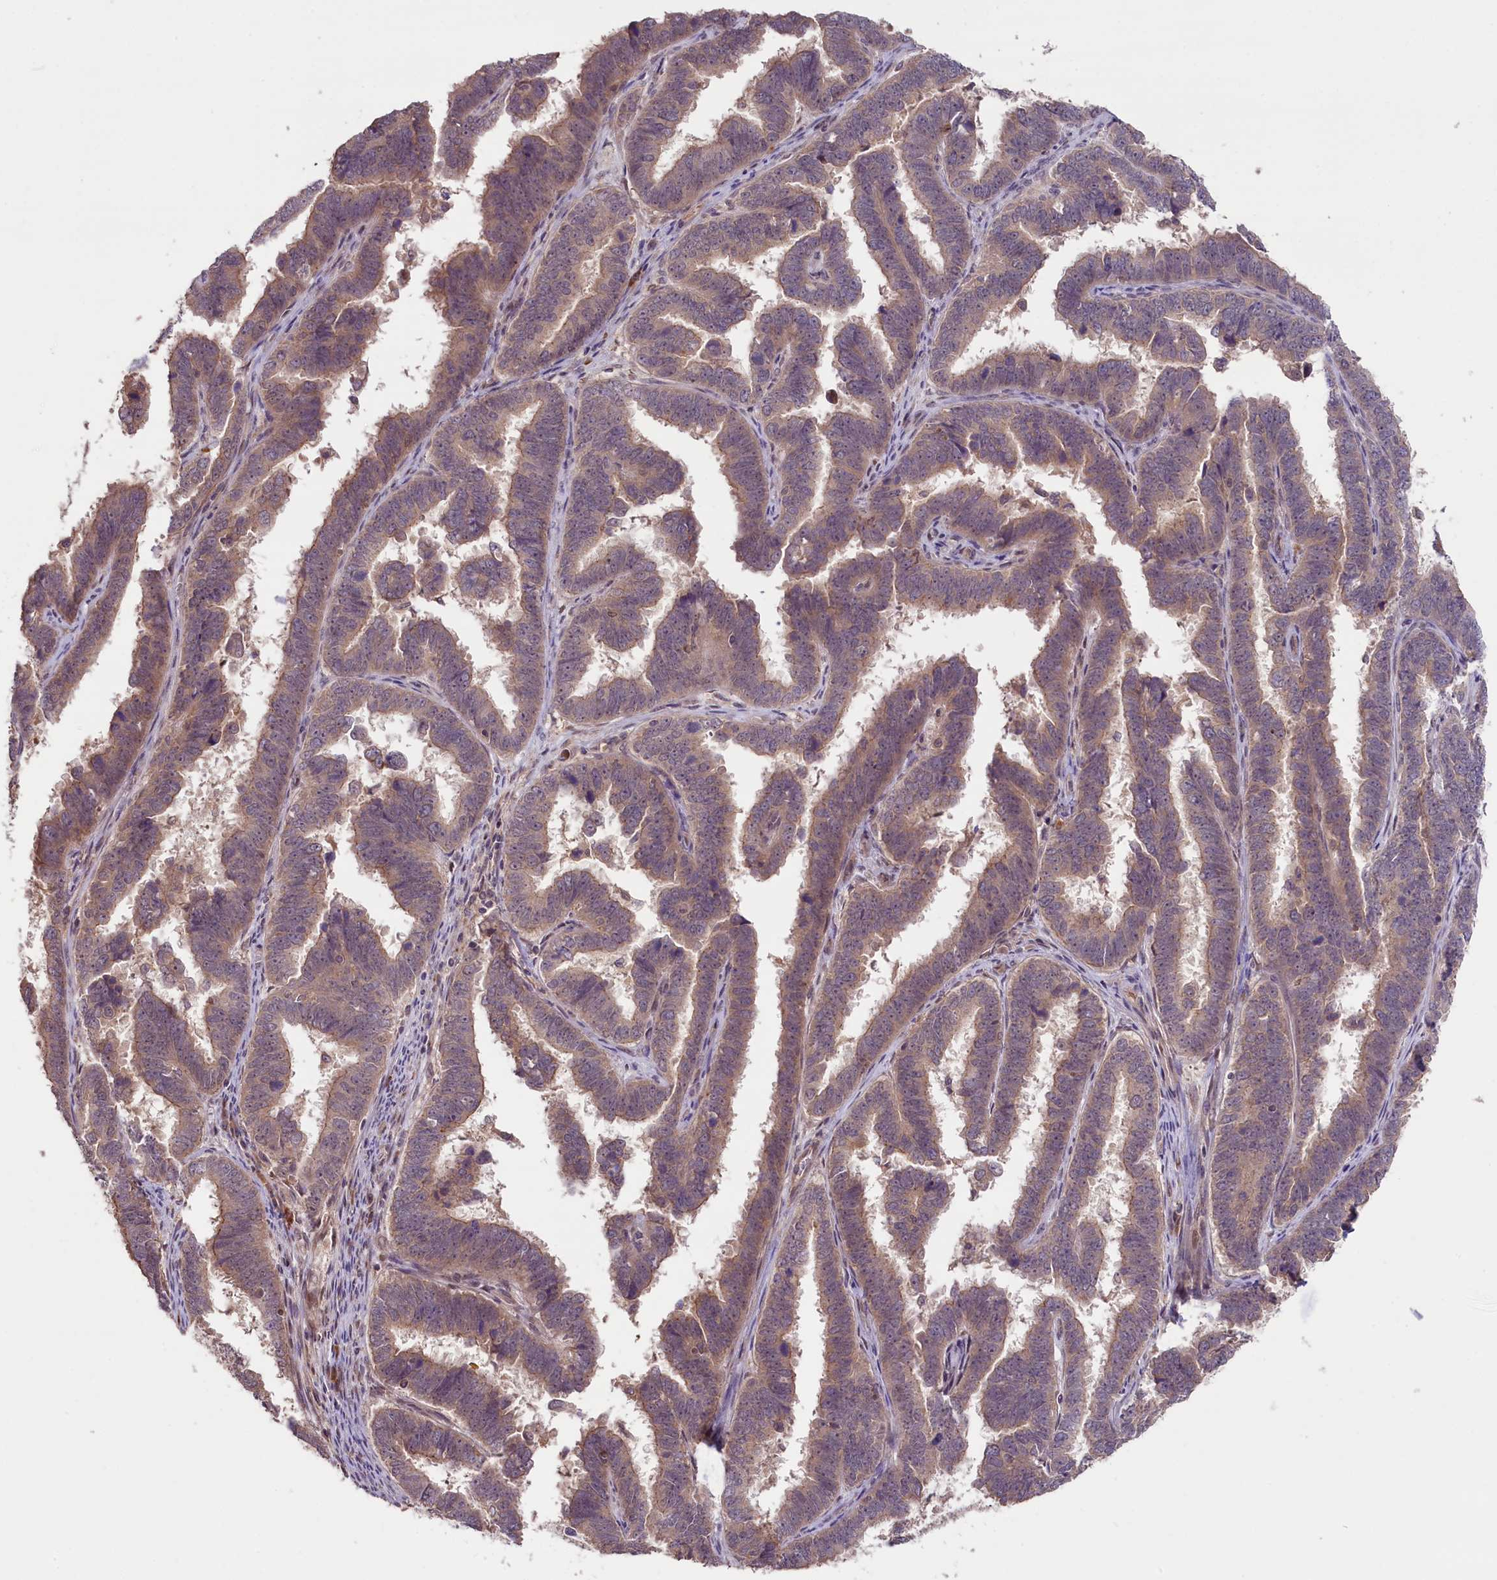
{"staining": {"intensity": "weak", "quantity": "25%-75%", "location": "cytoplasmic/membranous"}, "tissue": "endometrial cancer", "cell_type": "Tumor cells", "image_type": "cancer", "snomed": [{"axis": "morphology", "description": "Adenocarcinoma, NOS"}, {"axis": "topography", "description": "Endometrium"}], "caption": "This histopathology image shows immunohistochemistry staining of human endometrial cancer, with low weak cytoplasmic/membranous positivity in about 25%-75% of tumor cells.", "gene": "RIC8A", "patient": {"sex": "female", "age": 75}}